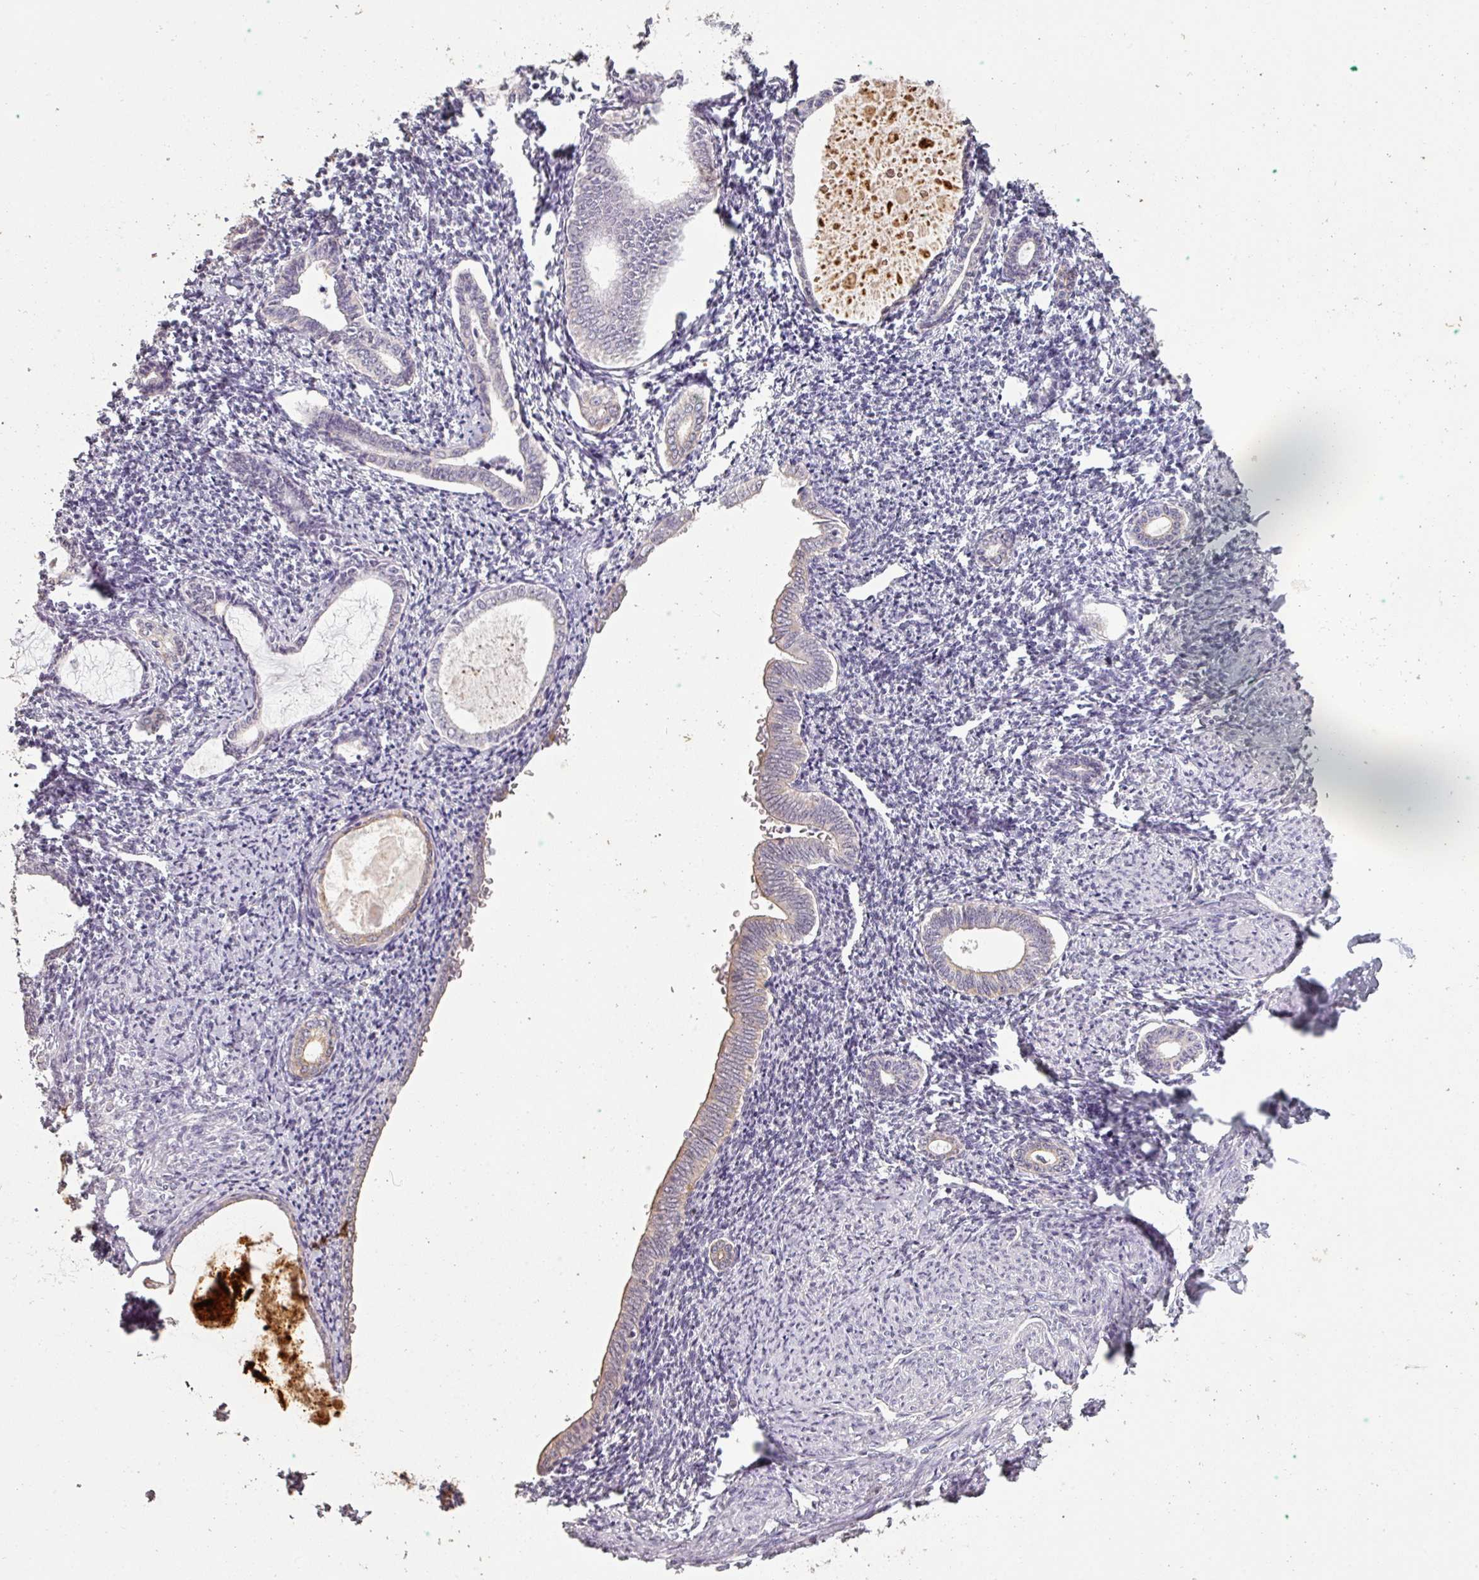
{"staining": {"intensity": "negative", "quantity": "none", "location": "none"}, "tissue": "endometrium", "cell_type": "Cells in endometrial stroma", "image_type": "normal", "snomed": [{"axis": "morphology", "description": "Normal tissue, NOS"}, {"axis": "topography", "description": "Endometrium"}], "caption": "Immunohistochemical staining of benign endometrium exhibits no significant staining in cells in endometrial stroma. (Stains: DAB (3,3'-diaminobenzidine) immunohistochemistry with hematoxylin counter stain, Microscopy: brightfield microscopy at high magnification).", "gene": "LYPLA1", "patient": {"sex": "female", "age": 63}}